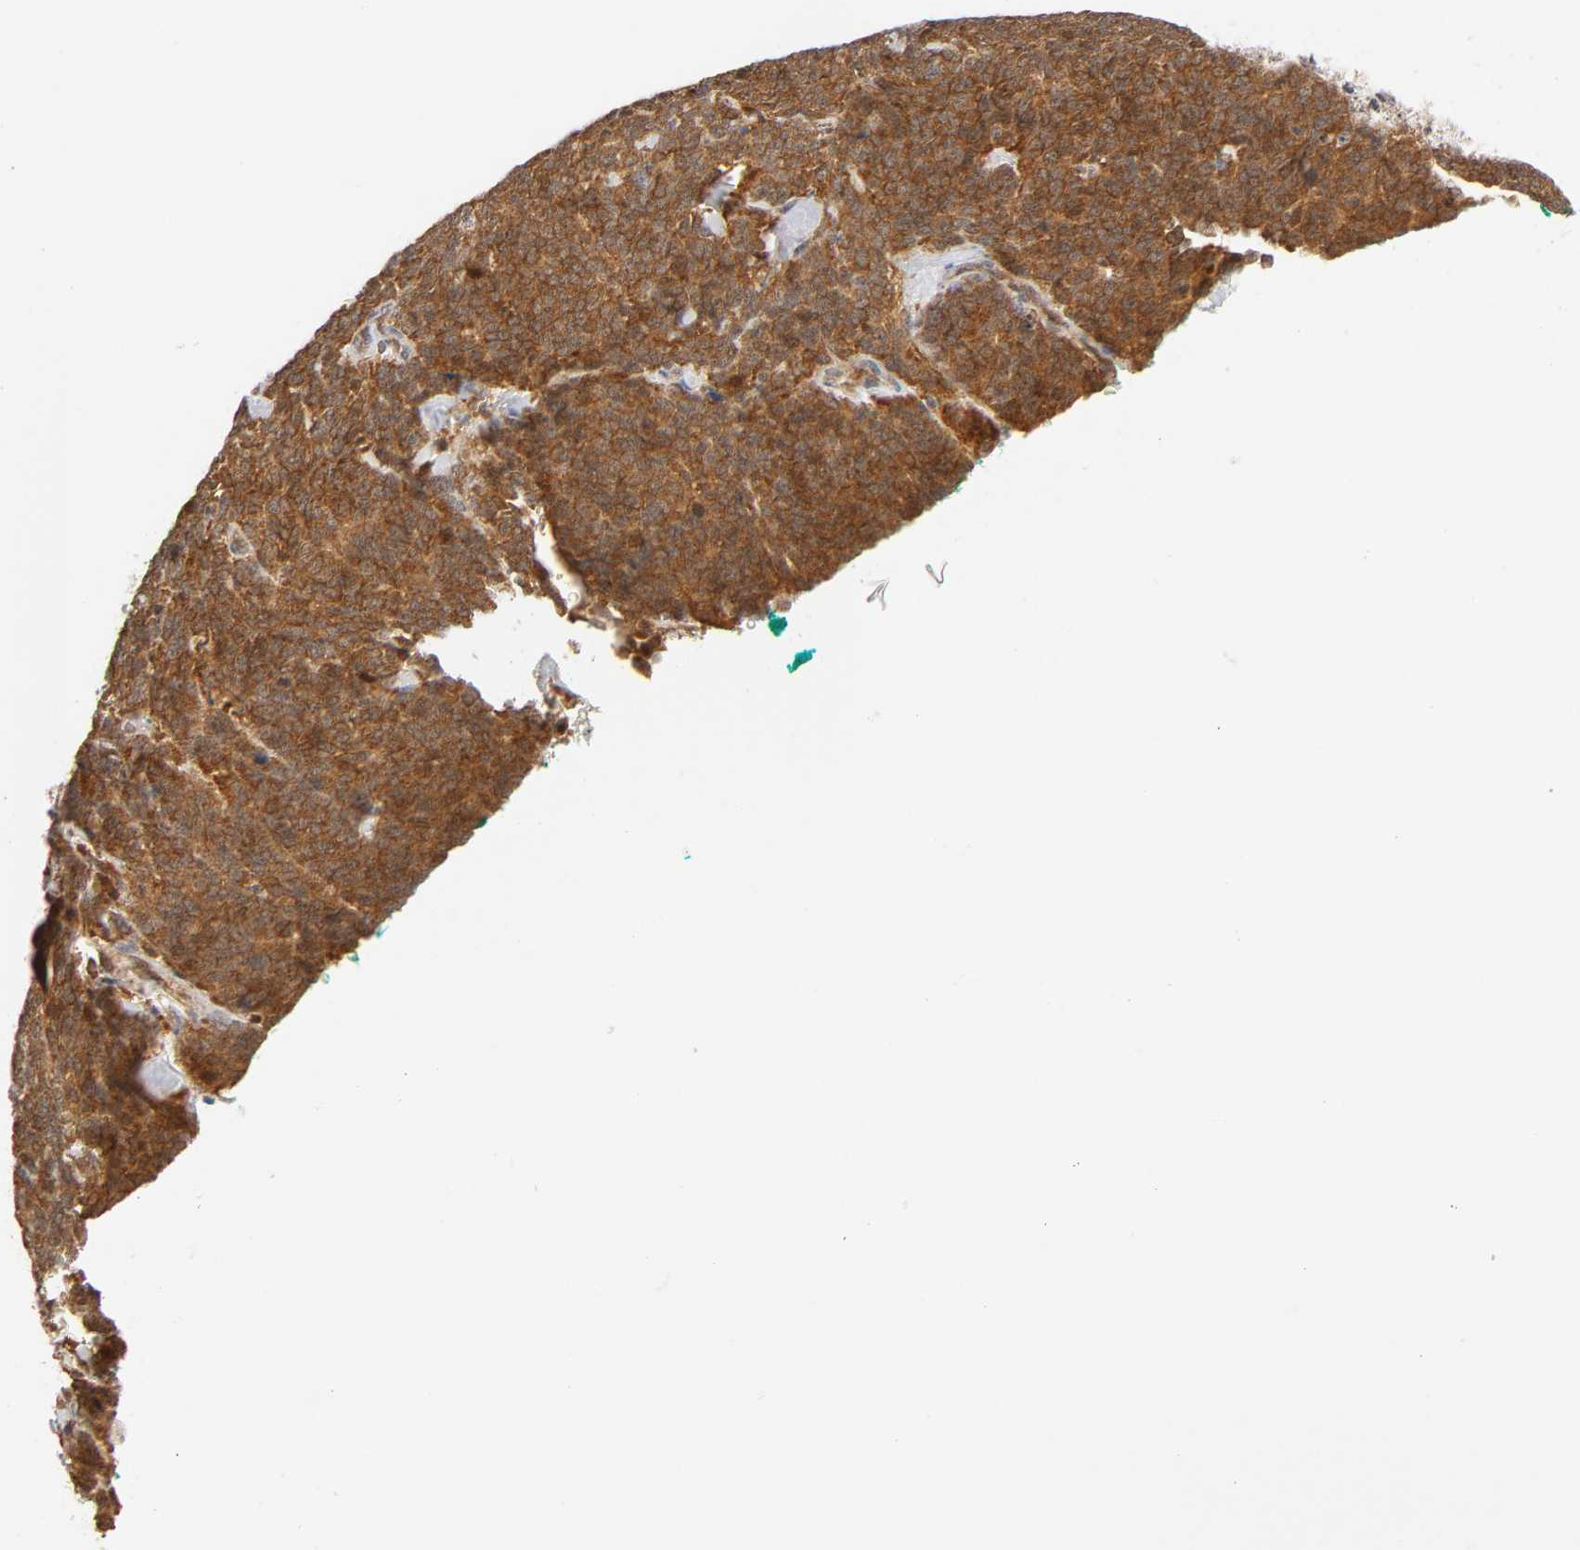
{"staining": {"intensity": "strong", "quantity": ">75%", "location": "cytoplasmic/membranous,nuclear"}, "tissue": "lung cancer", "cell_type": "Tumor cells", "image_type": "cancer", "snomed": [{"axis": "morphology", "description": "Neoplasm, malignant, NOS"}, {"axis": "topography", "description": "Lung"}], "caption": "Immunohistochemistry of human lung cancer (neoplasm (malignant)) shows high levels of strong cytoplasmic/membranous and nuclear expression in about >75% of tumor cells. (Stains: DAB (3,3'-diaminobenzidine) in brown, nuclei in blue, Microscopy: brightfield microscopy at high magnification).", "gene": "CDC37", "patient": {"sex": "female", "age": 58}}